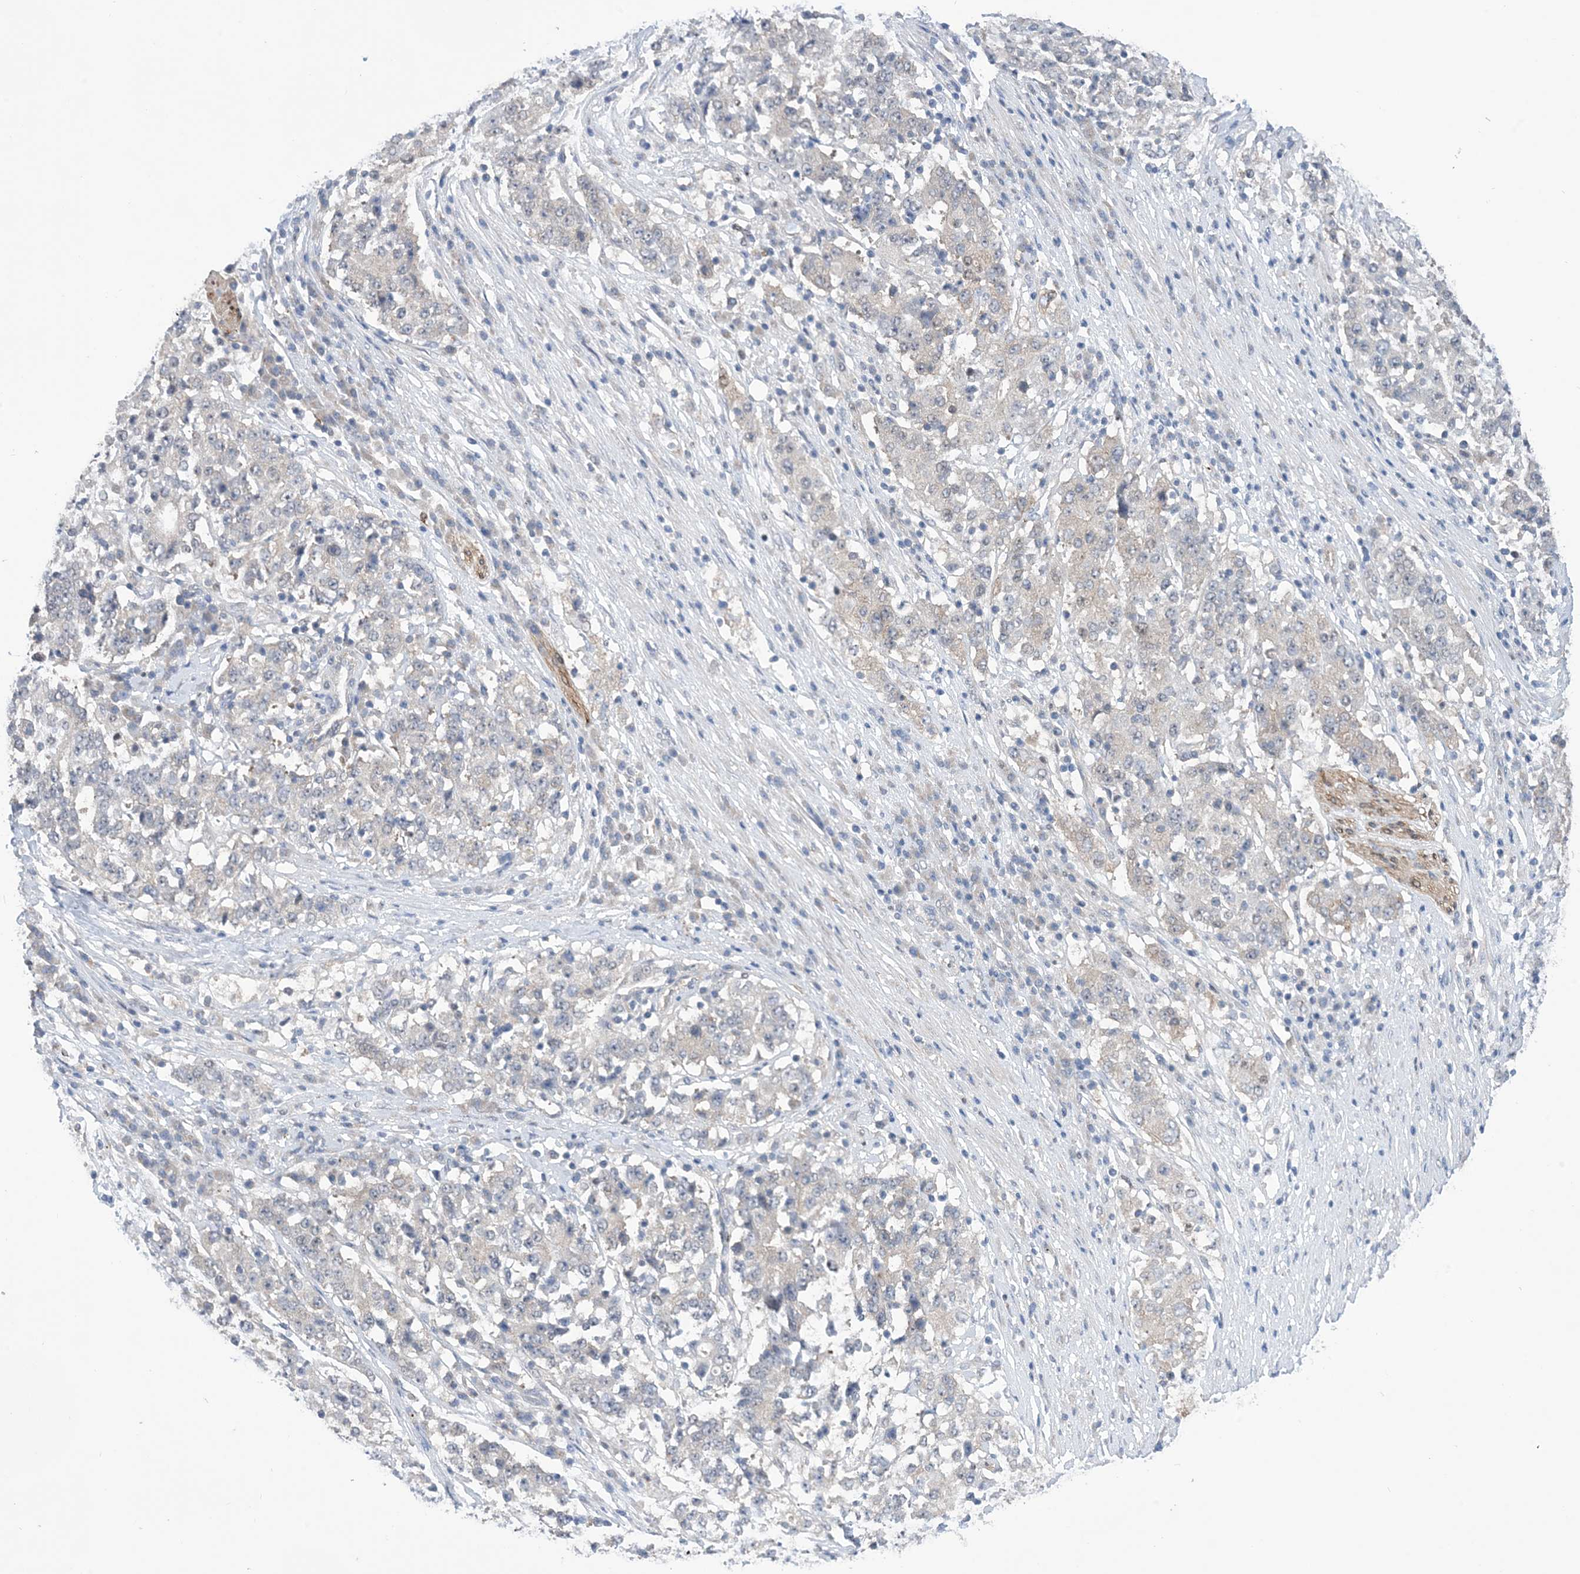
{"staining": {"intensity": "negative", "quantity": "none", "location": "none"}, "tissue": "stomach cancer", "cell_type": "Tumor cells", "image_type": "cancer", "snomed": [{"axis": "morphology", "description": "Adenocarcinoma, NOS"}, {"axis": "topography", "description": "Stomach"}], "caption": "Protein analysis of adenocarcinoma (stomach) demonstrates no significant expression in tumor cells. (DAB (3,3'-diaminobenzidine) immunohistochemistry (IHC) with hematoxylin counter stain).", "gene": "EHBP1", "patient": {"sex": "male", "age": 59}}